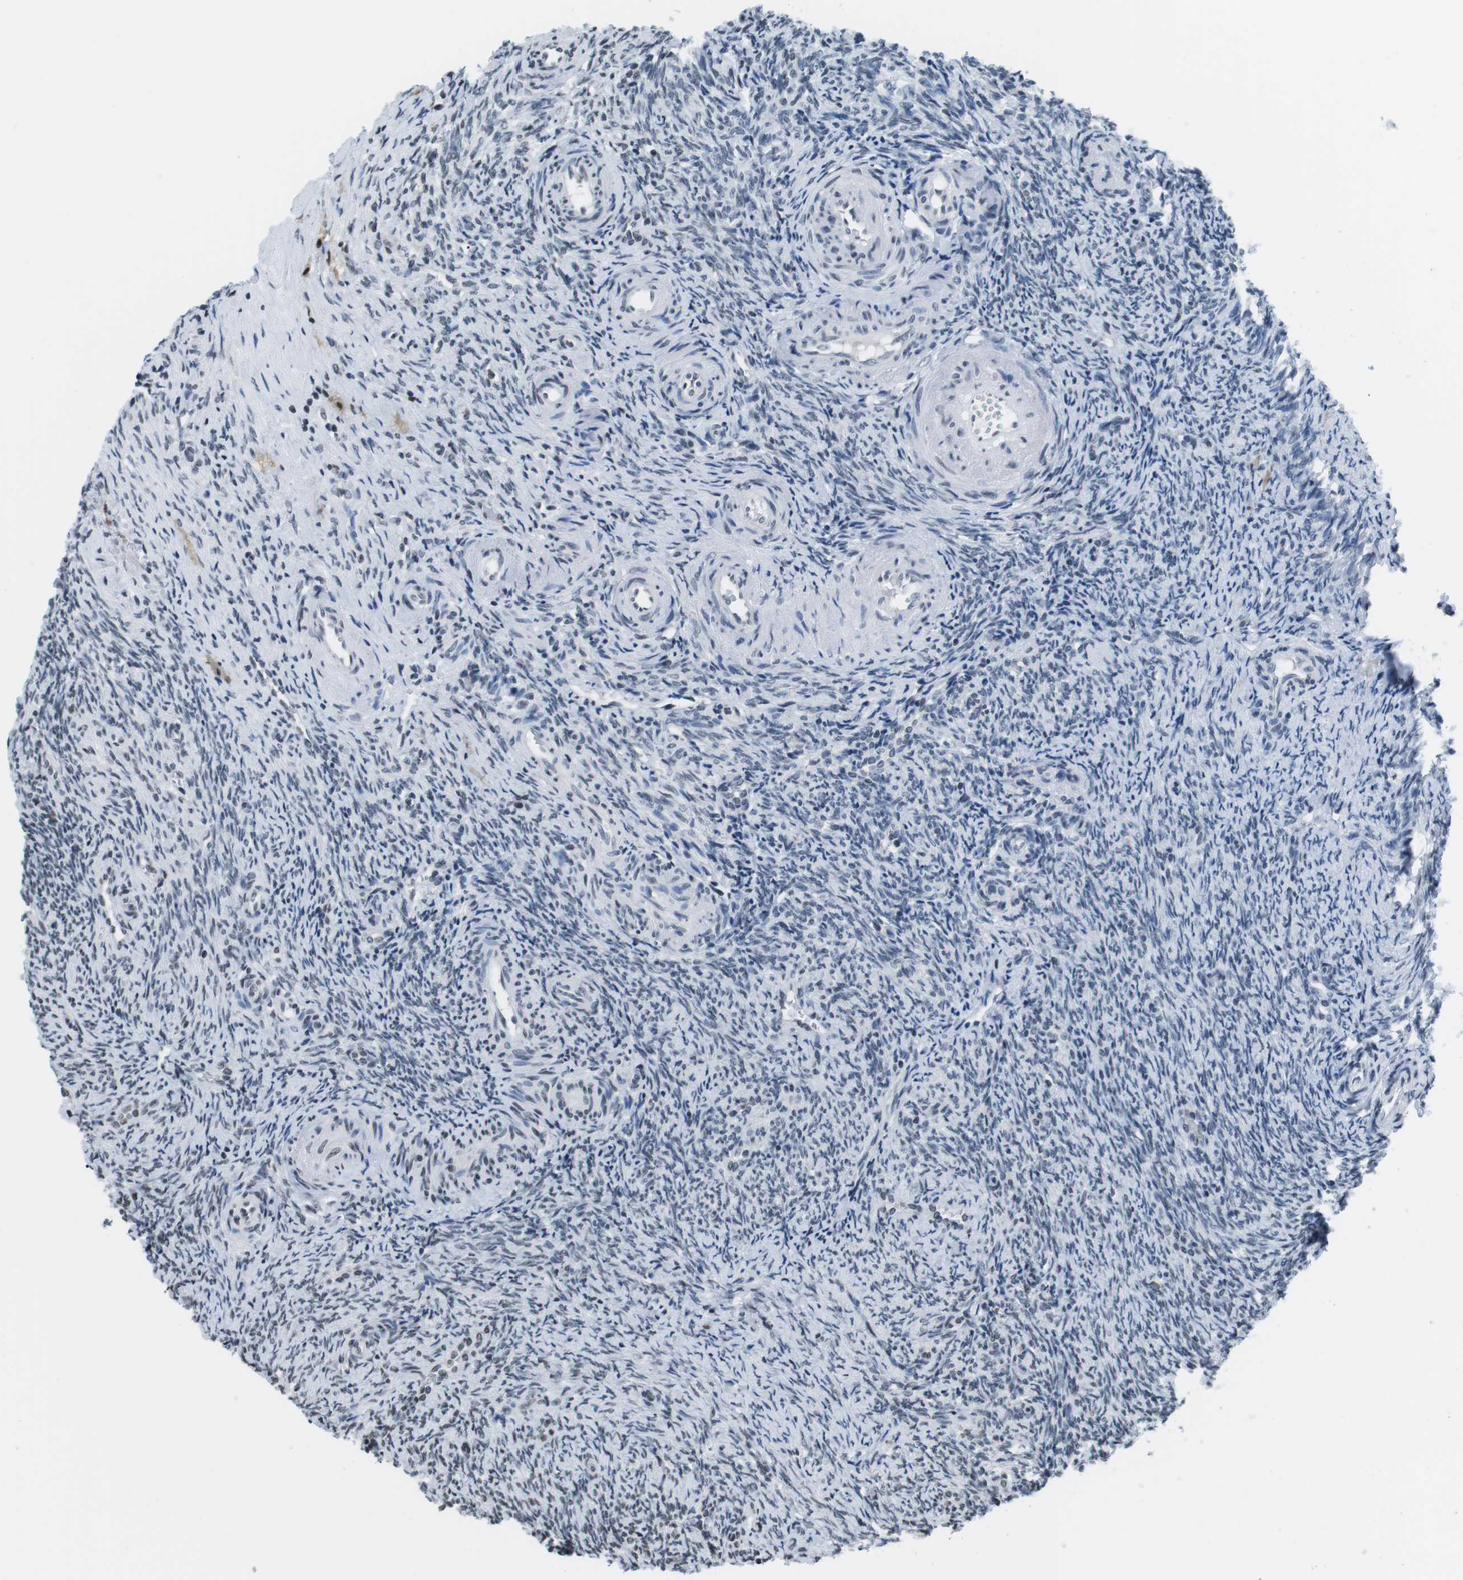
{"staining": {"intensity": "weak", "quantity": "<25%", "location": "nuclear"}, "tissue": "ovary", "cell_type": "Ovarian stroma cells", "image_type": "normal", "snomed": [{"axis": "morphology", "description": "Normal tissue, NOS"}, {"axis": "topography", "description": "Ovary"}], "caption": "This micrograph is of normal ovary stained with IHC to label a protein in brown with the nuclei are counter-stained blue. There is no staining in ovarian stroma cells.", "gene": "E2F2", "patient": {"sex": "female", "age": 41}}